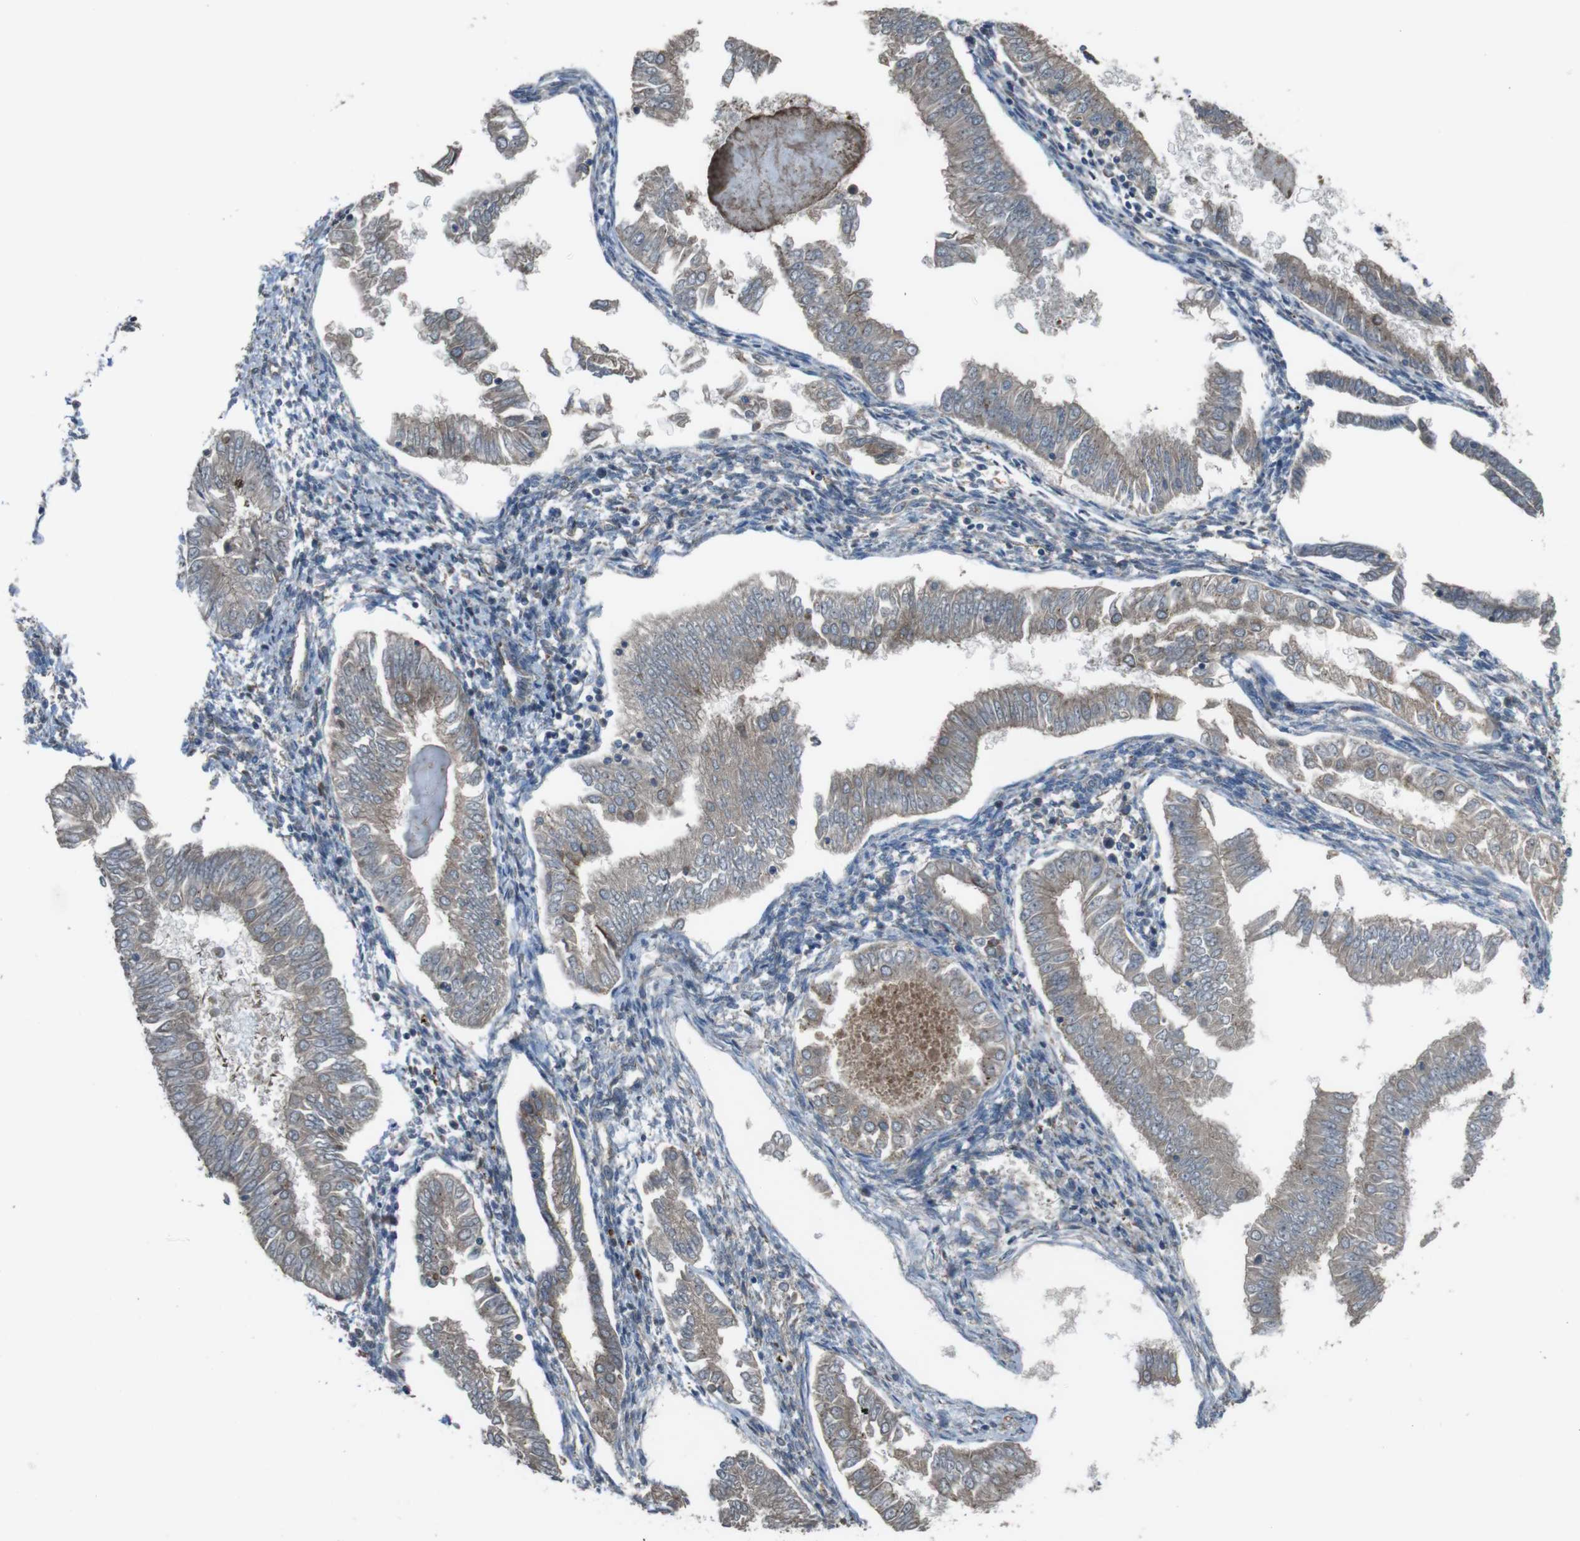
{"staining": {"intensity": "negative", "quantity": "none", "location": "none"}, "tissue": "endometrial cancer", "cell_type": "Tumor cells", "image_type": "cancer", "snomed": [{"axis": "morphology", "description": "Adenocarcinoma, NOS"}, {"axis": "topography", "description": "Endometrium"}], "caption": "Tumor cells show no significant positivity in adenocarcinoma (endometrial). (Stains: DAB (3,3'-diaminobenzidine) immunohistochemistry with hematoxylin counter stain, Microscopy: brightfield microscopy at high magnification).", "gene": "GIMAP8", "patient": {"sex": "female", "age": 53}}